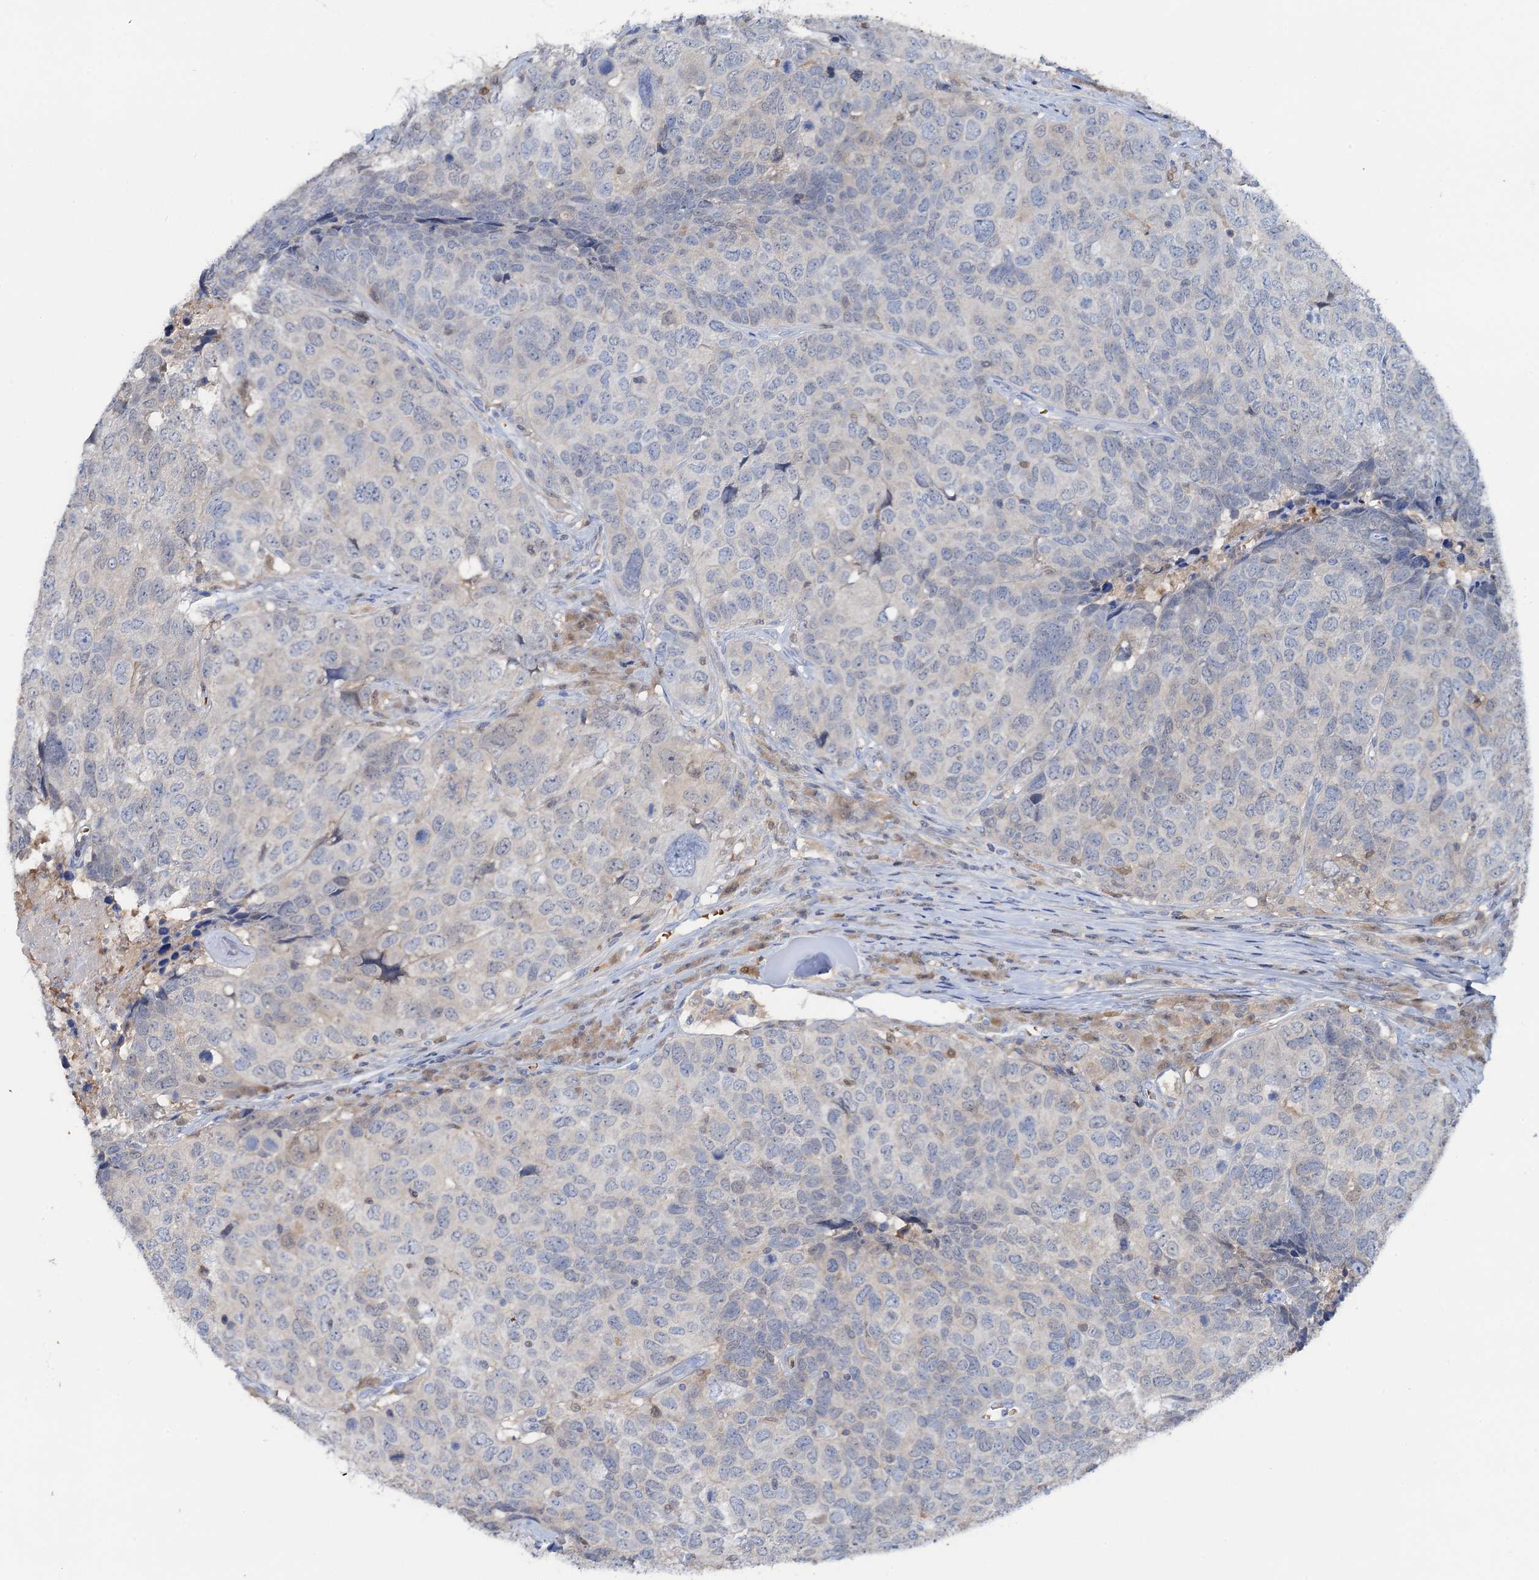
{"staining": {"intensity": "negative", "quantity": "none", "location": "none"}, "tissue": "head and neck cancer", "cell_type": "Tumor cells", "image_type": "cancer", "snomed": [{"axis": "morphology", "description": "Squamous cell carcinoma, NOS"}, {"axis": "topography", "description": "Head-Neck"}], "caption": "Immunohistochemical staining of human head and neck squamous cell carcinoma displays no significant positivity in tumor cells. (IHC, brightfield microscopy, high magnification).", "gene": "FAH", "patient": {"sex": "male", "age": 66}}